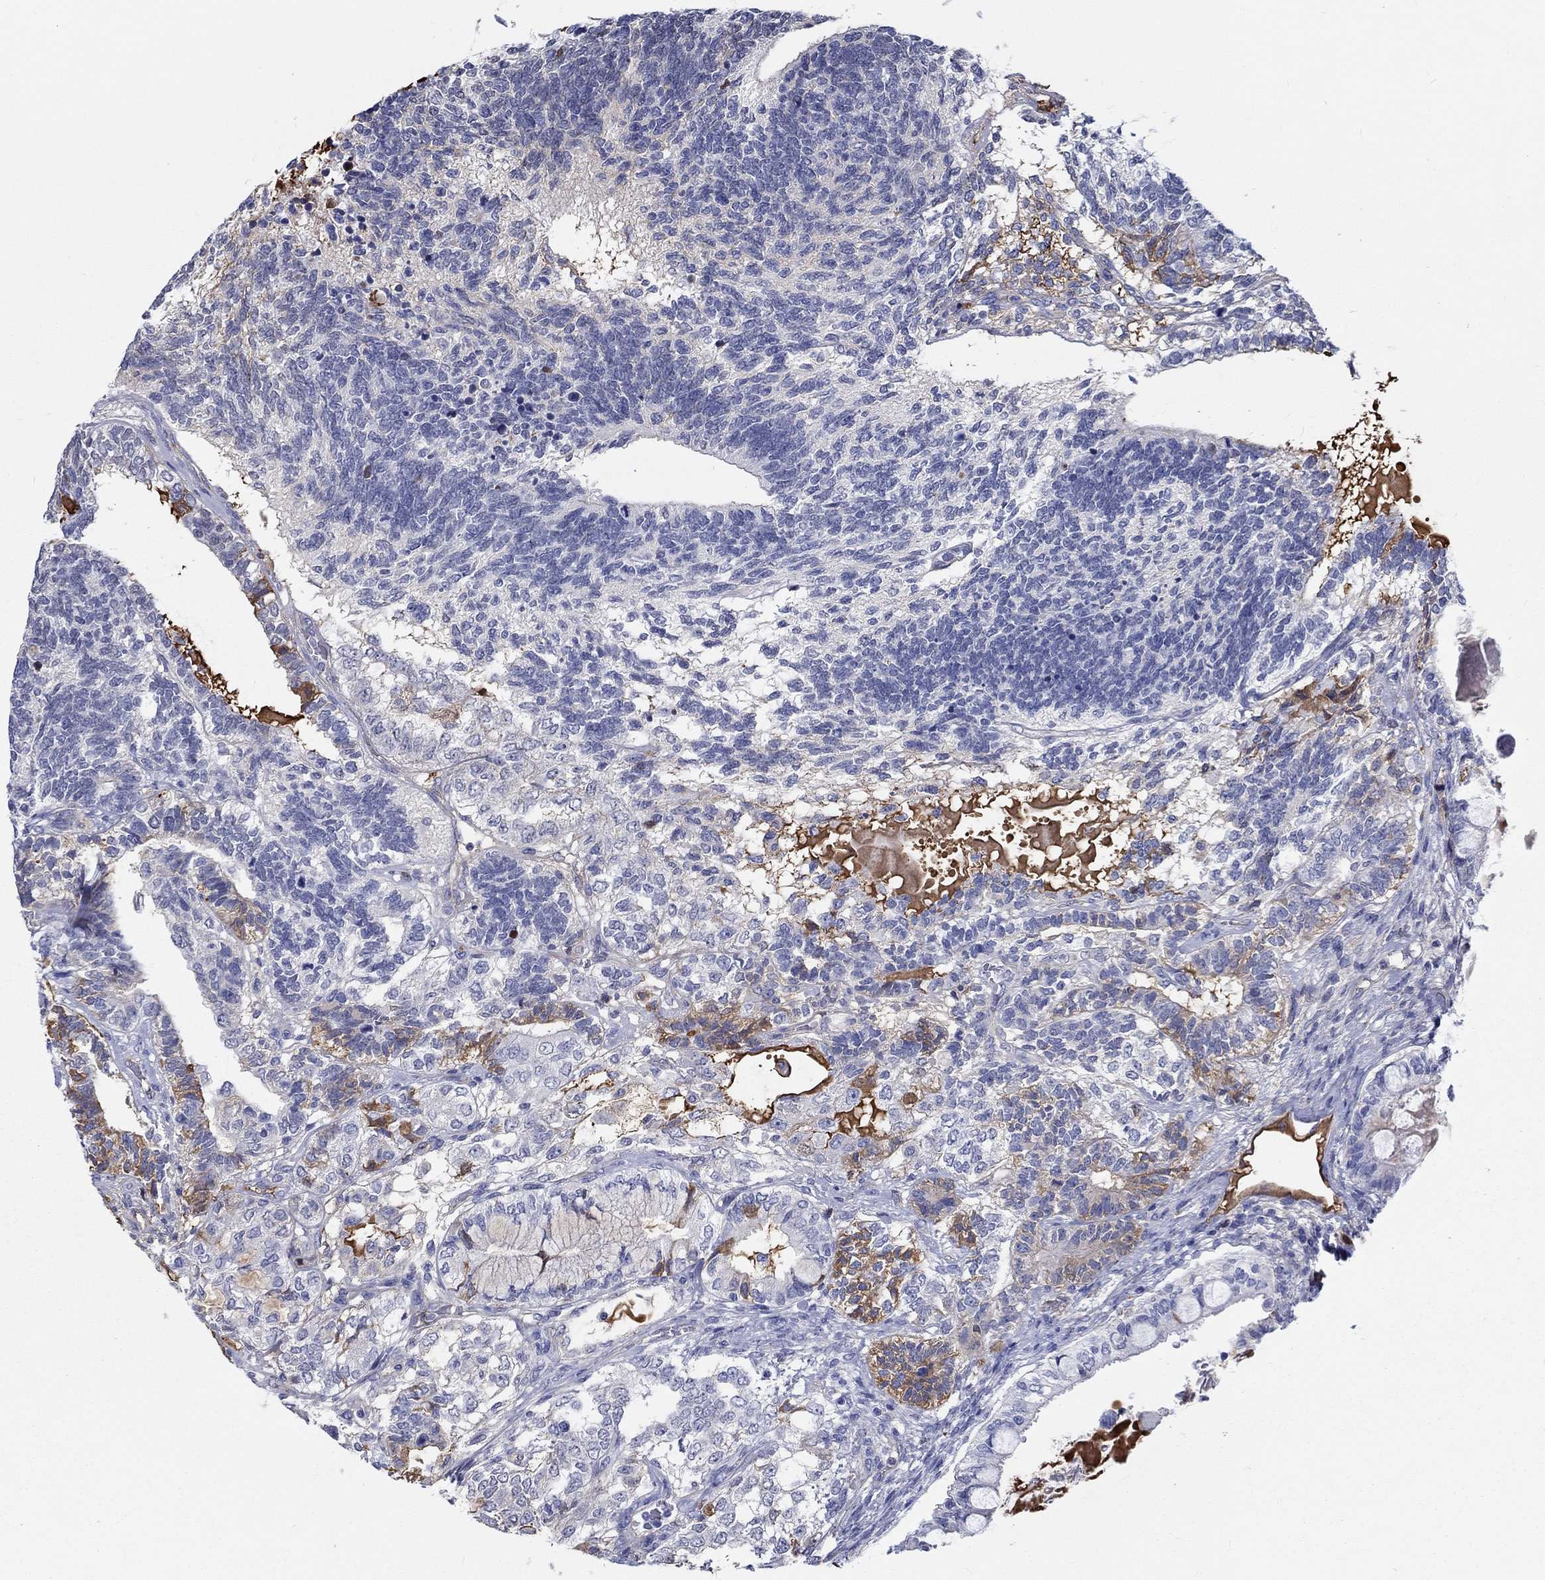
{"staining": {"intensity": "negative", "quantity": "none", "location": "none"}, "tissue": "testis cancer", "cell_type": "Tumor cells", "image_type": "cancer", "snomed": [{"axis": "morphology", "description": "Seminoma, NOS"}, {"axis": "morphology", "description": "Carcinoma, Embryonal, NOS"}, {"axis": "topography", "description": "Testis"}], "caption": "Immunohistochemical staining of human testis cancer (embryonal carcinoma) displays no significant expression in tumor cells.", "gene": "CDY2B", "patient": {"sex": "male", "age": 41}}